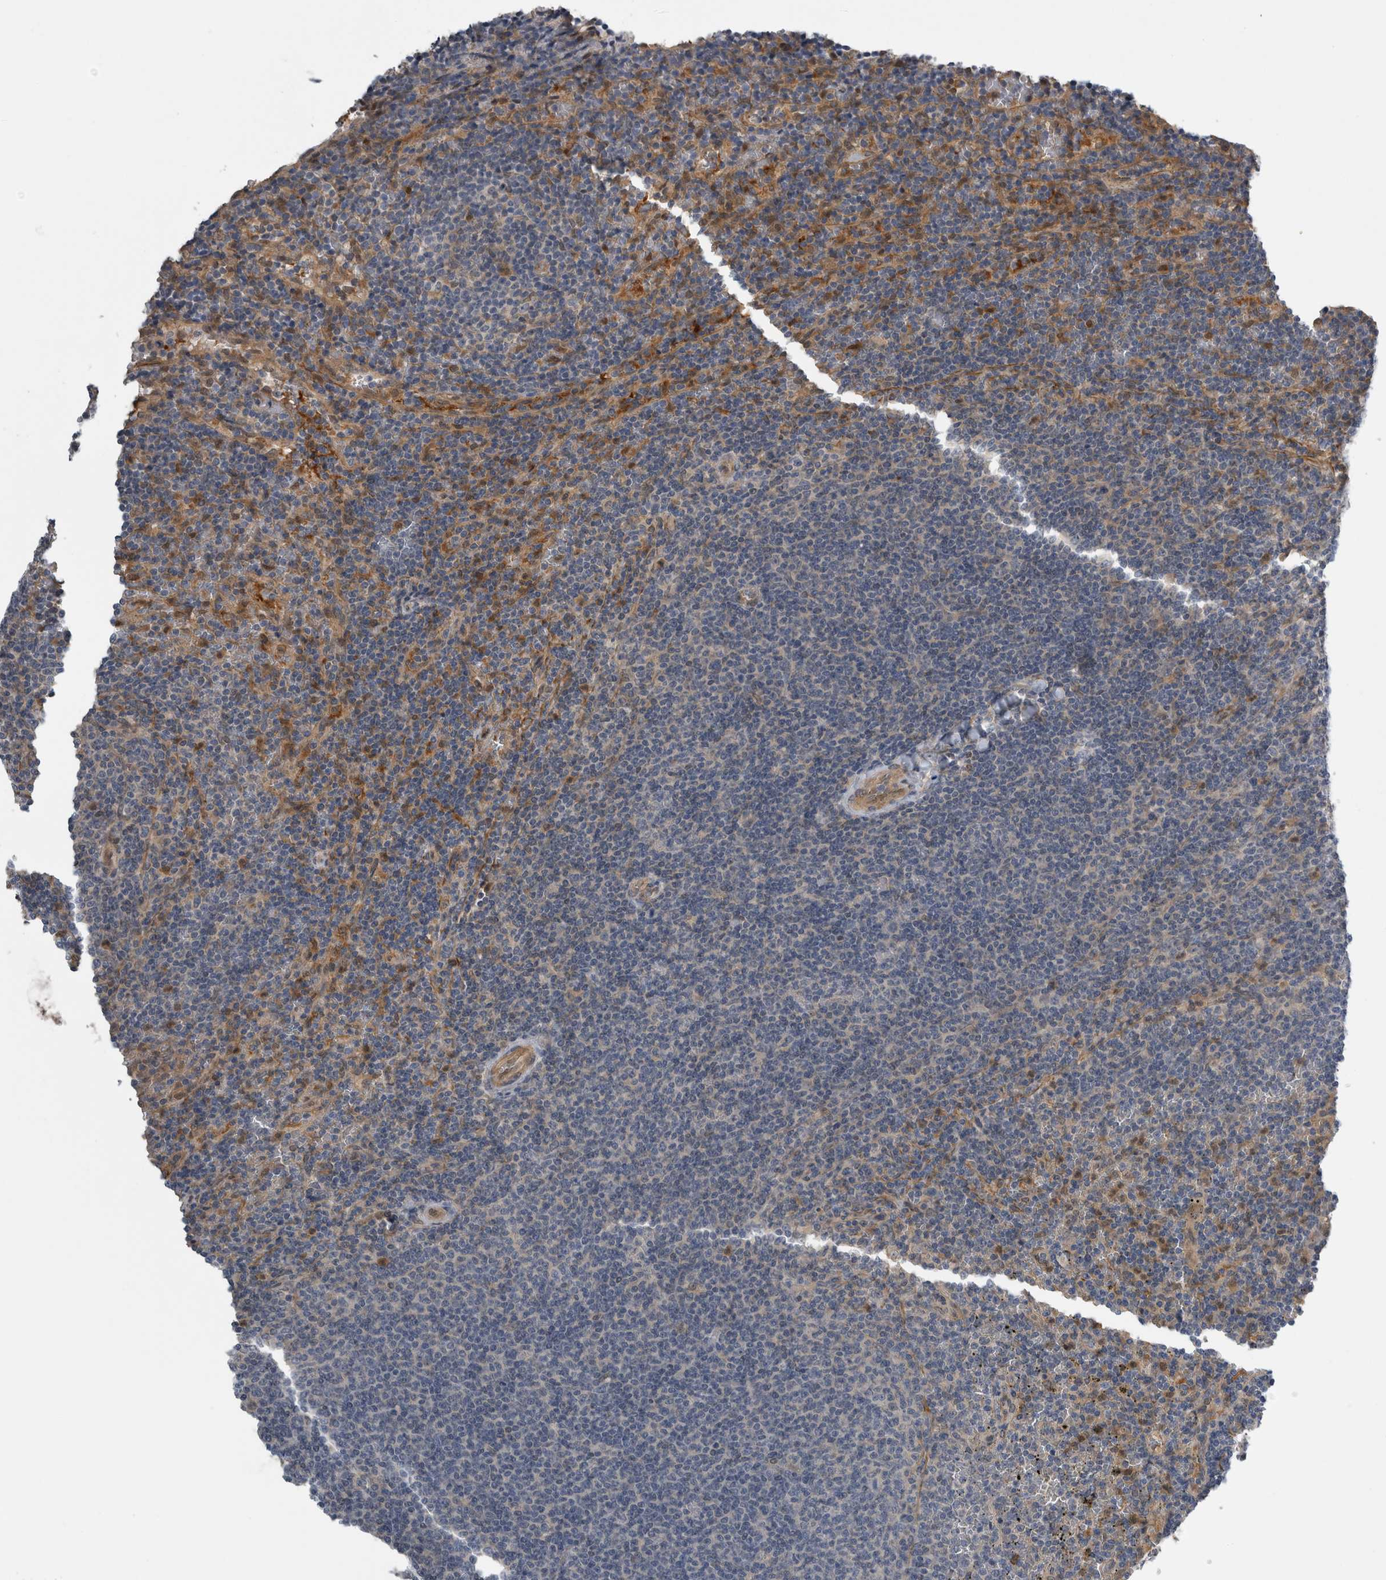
{"staining": {"intensity": "negative", "quantity": "none", "location": "none"}, "tissue": "lymphoma", "cell_type": "Tumor cells", "image_type": "cancer", "snomed": [{"axis": "morphology", "description": "Malignant lymphoma, non-Hodgkin's type, Low grade"}, {"axis": "topography", "description": "Spleen"}], "caption": "Immunohistochemical staining of human lymphoma demonstrates no significant positivity in tumor cells.", "gene": "NAPRT", "patient": {"sex": "female", "age": 50}}